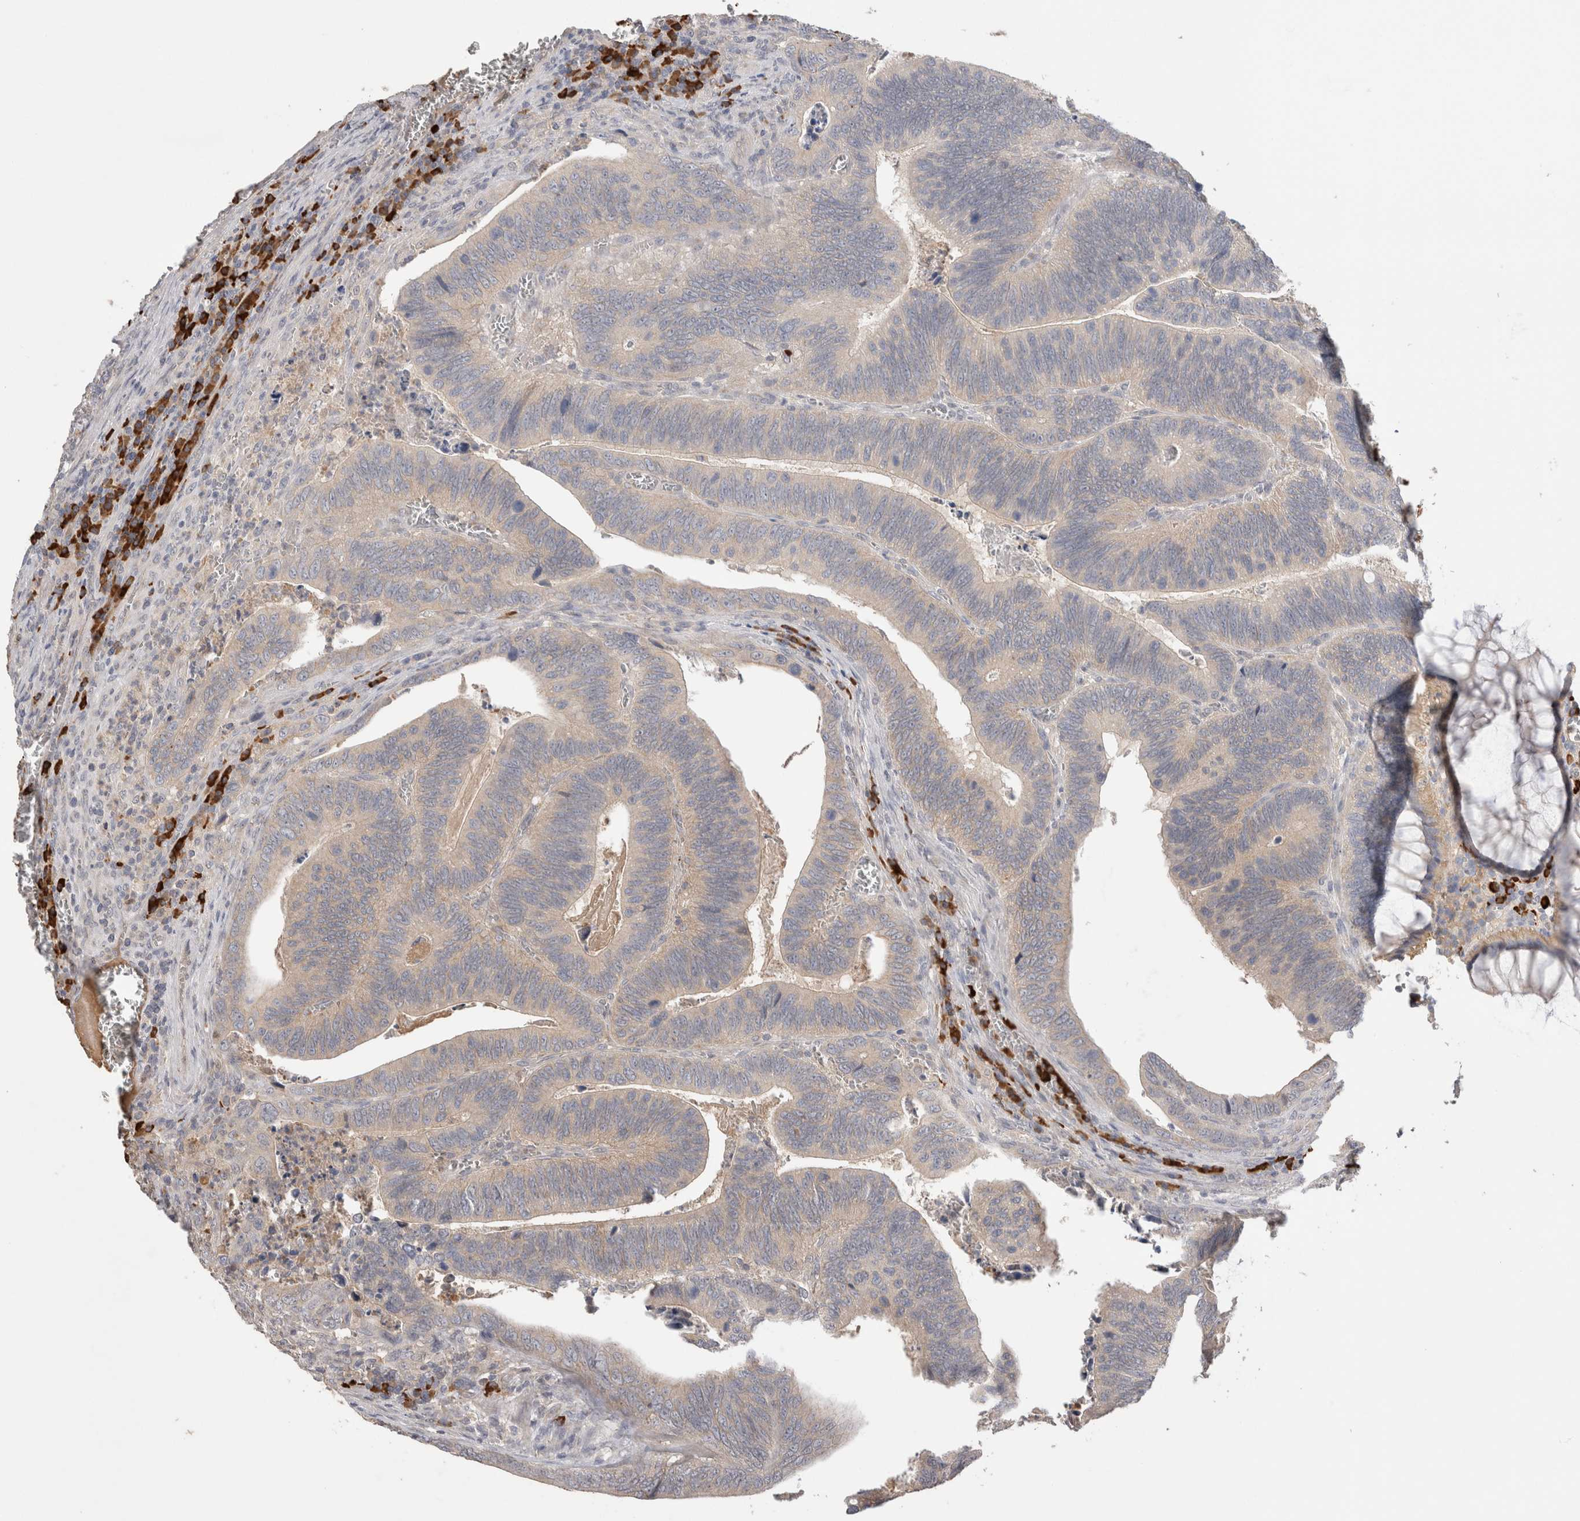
{"staining": {"intensity": "weak", "quantity": ">75%", "location": "cytoplasmic/membranous"}, "tissue": "colorectal cancer", "cell_type": "Tumor cells", "image_type": "cancer", "snomed": [{"axis": "morphology", "description": "Inflammation, NOS"}, {"axis": "morphology", "description": "Adenocarcinoma, NOS"}, {"axis": "topography", "description": "Colon"}], "caption": "IHC (DAB (3,3'-diaminobenzidine)) staining of human adenocarcinoma (colorectal) displays weak cytoplasmic/membranous protein staining in about >75% of tumor cells.", "gene": "PPP3CC", "patient": {"sex": "male", "age": 72}}